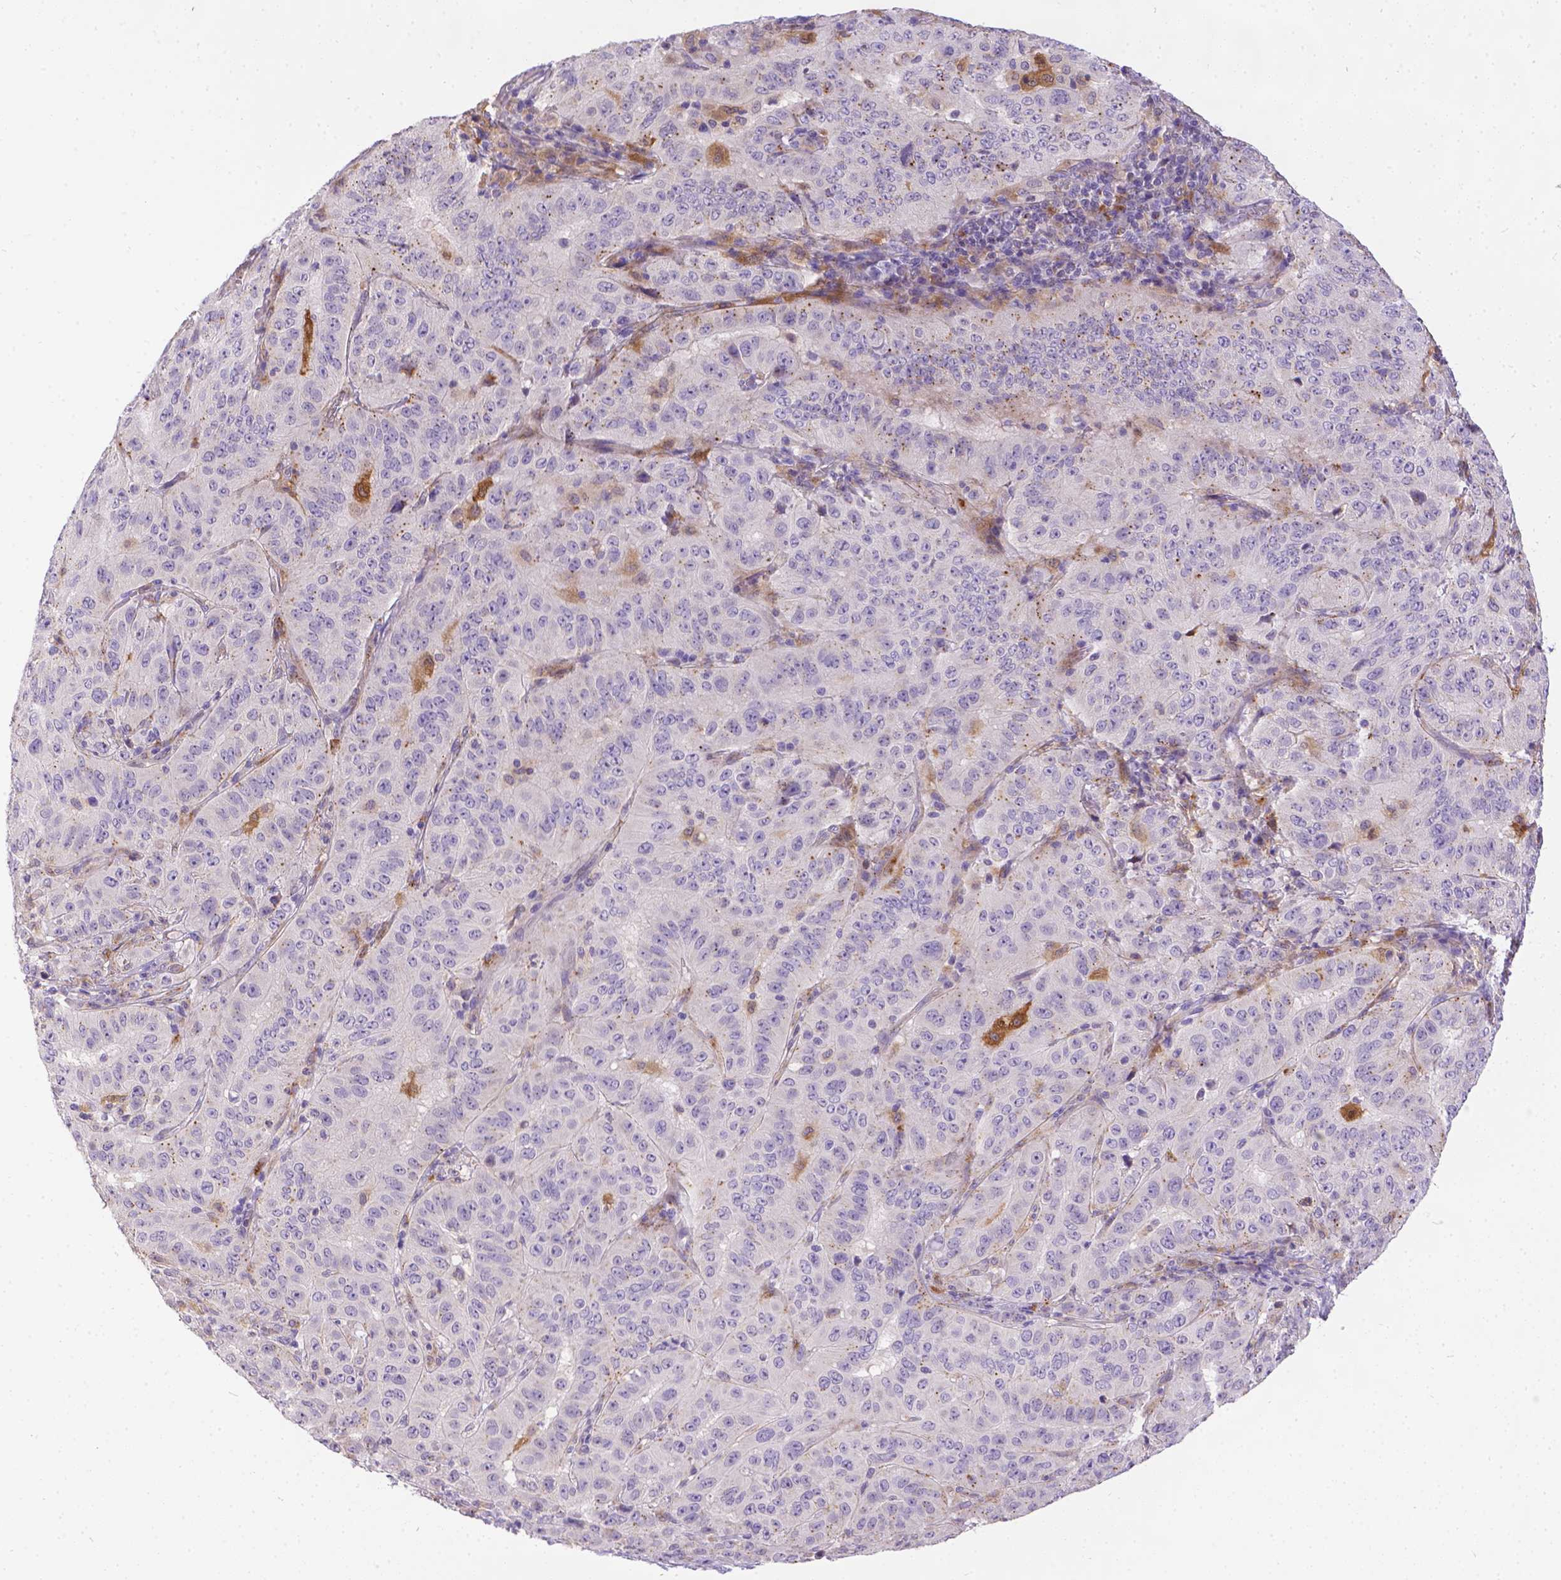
{"staining": {"intensity": "negative", "quantity": "none", "location": "none"}, "tissue": "pancreatic cancer", "cell_type": "Tumor cells", "image_type": "cancer", "snomed": [{"axis": "morphology", "description": "Adenocarcinoma, NOS"}, {"axis": "topography", "description": "Pancreas"}], "caption": "High power microscopy photomicrograph of an immunohistochemistry image of pancreatic cancer (adenocarcinoma), revealing no significant expression in tumor cells.", "gene": "TM4SF18", "patient": {"sex": "male", "age": 63}}